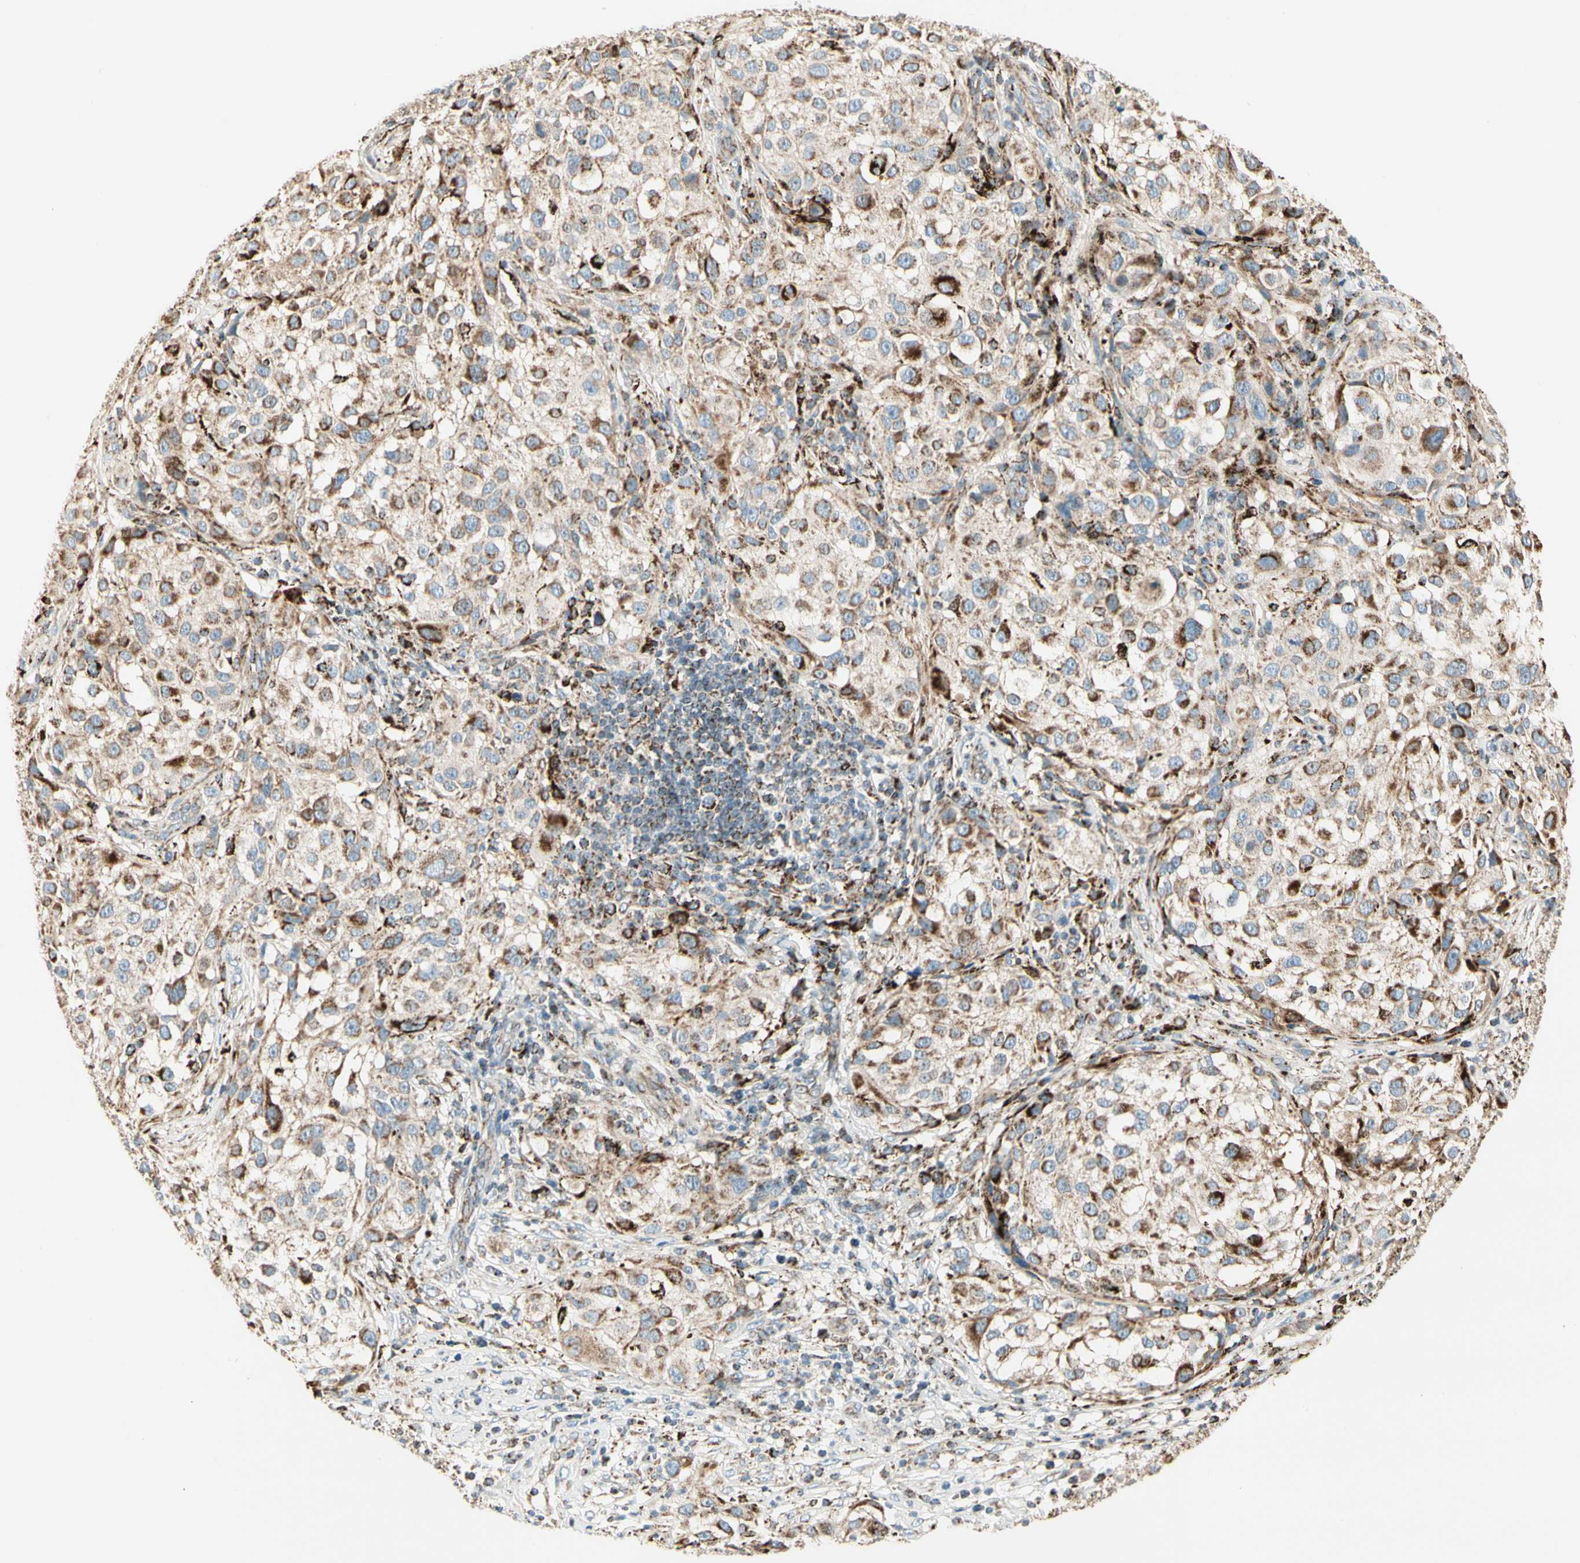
{"staining": {"intensity": "moderate", "quantity": ">75%", "location": "cytoplasmic/membranous"}, "tissue": "melanoma", "cell_type": "Tumor cells", "image_type": "cancer", "snomed": [{"axis": "morphology", "description": "Necrosis, NOS"}, {"axis": "morphology", "description": "Malignant melanoma, NOS"}, {"axis": "topography", "description": "Skin"}], "caption": "The photomicrograph reveals a brown stain indicating the presence of a protein in the cytoplasmic/membranous of tumor cells in melanoma.", "gene": "ME2", "patient": {"sex": "female", "age": 87}}